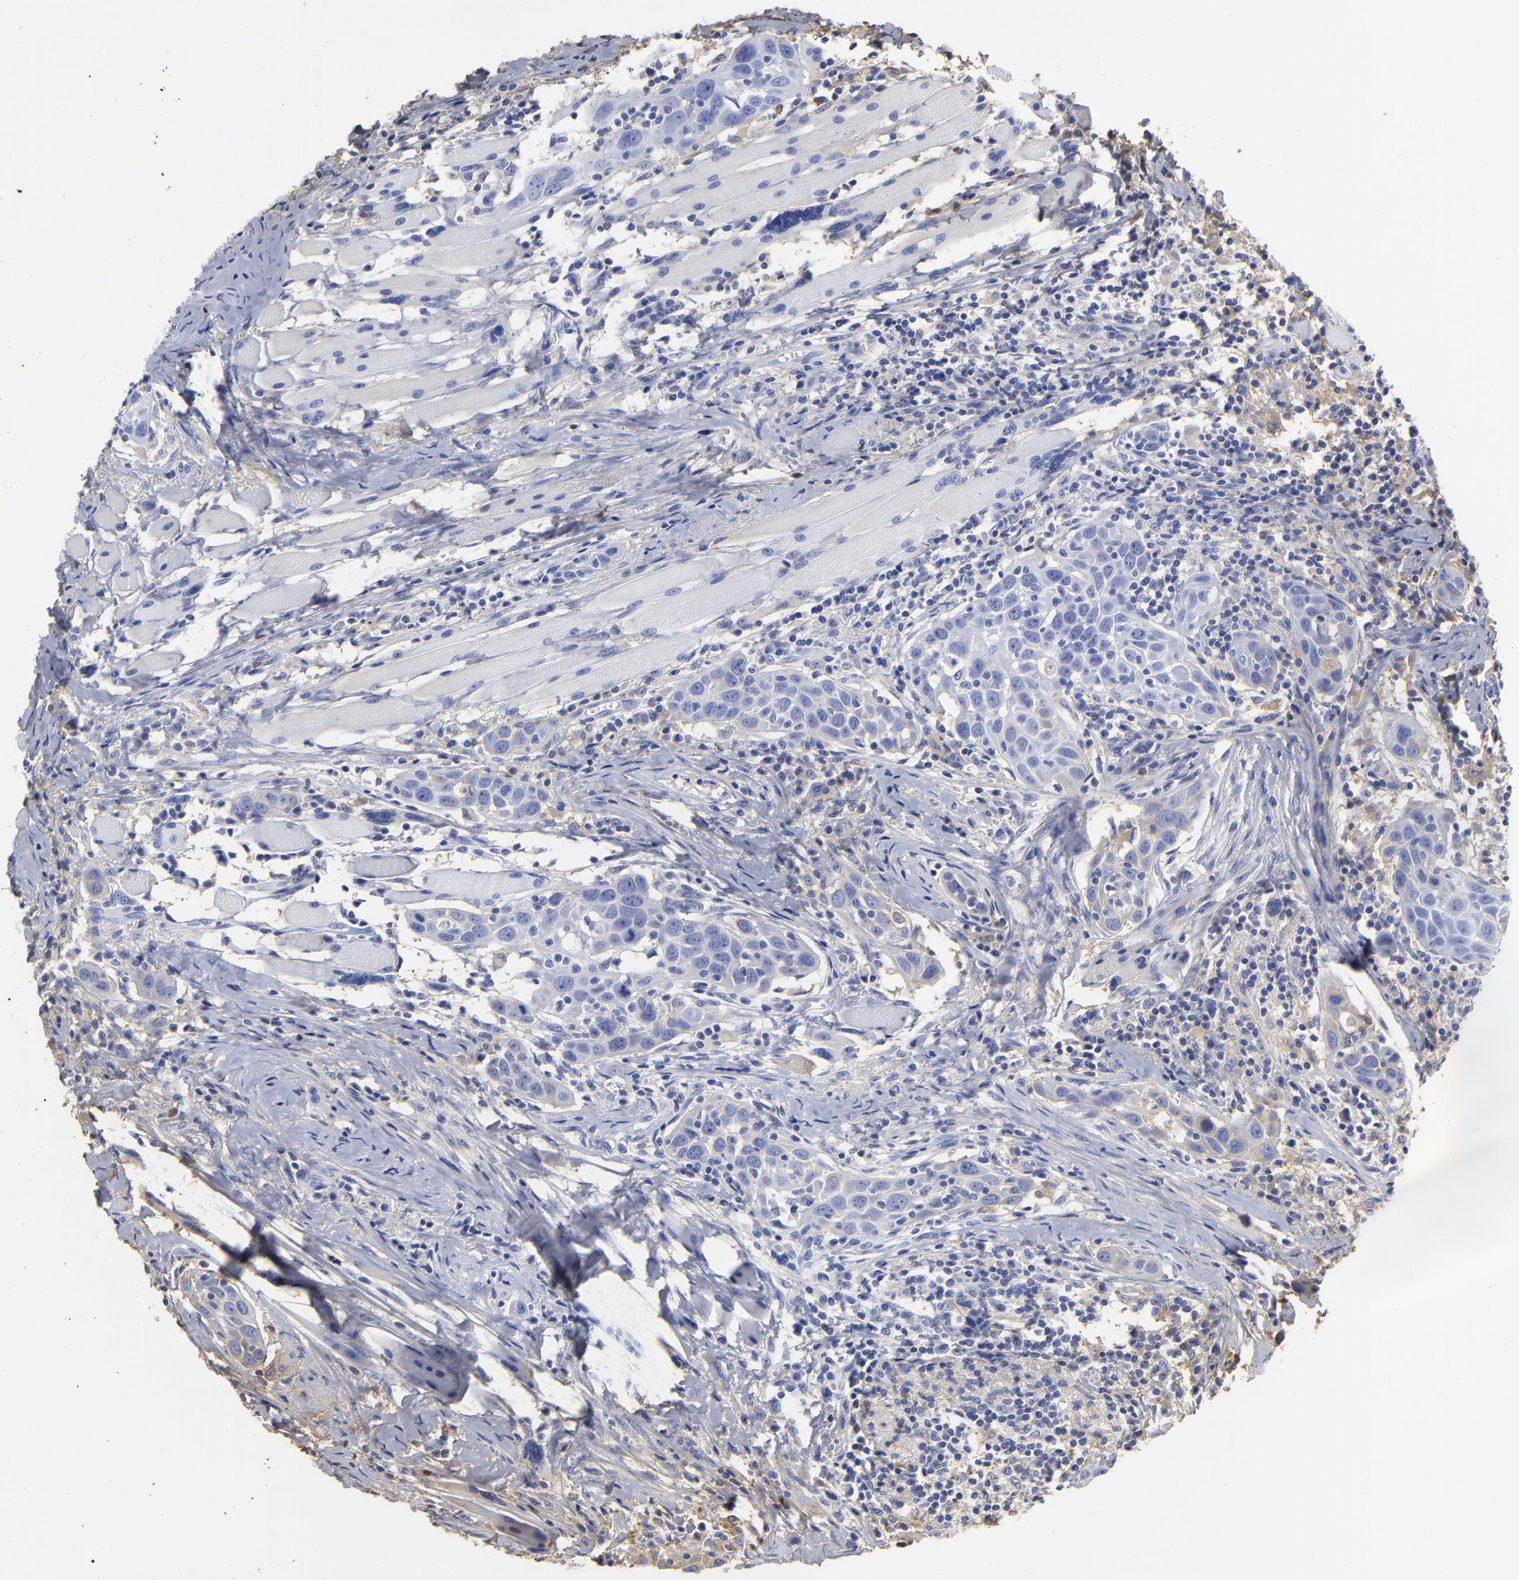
{"staining": {"intensity": "weak", "quantity": "<25%", "location": "cytoplasmic/membranous"}, "tissue": "head and neck cancer", "cell_type": "Tumor cells", "image_type": "cancer", "snomed": [{"axis": "morphology", "description": "Squamous cell carcinoma, NOS"}, {"axis": "topography", "description": "Oral tissue"}, {"axis": "topography", "description": "Head-Neck"}], "caption": "Tumor cells are negative for brown protein staining in head and neck cancer.", "gene": "DCN", "patient": {"sex": "female", "age": 50}}